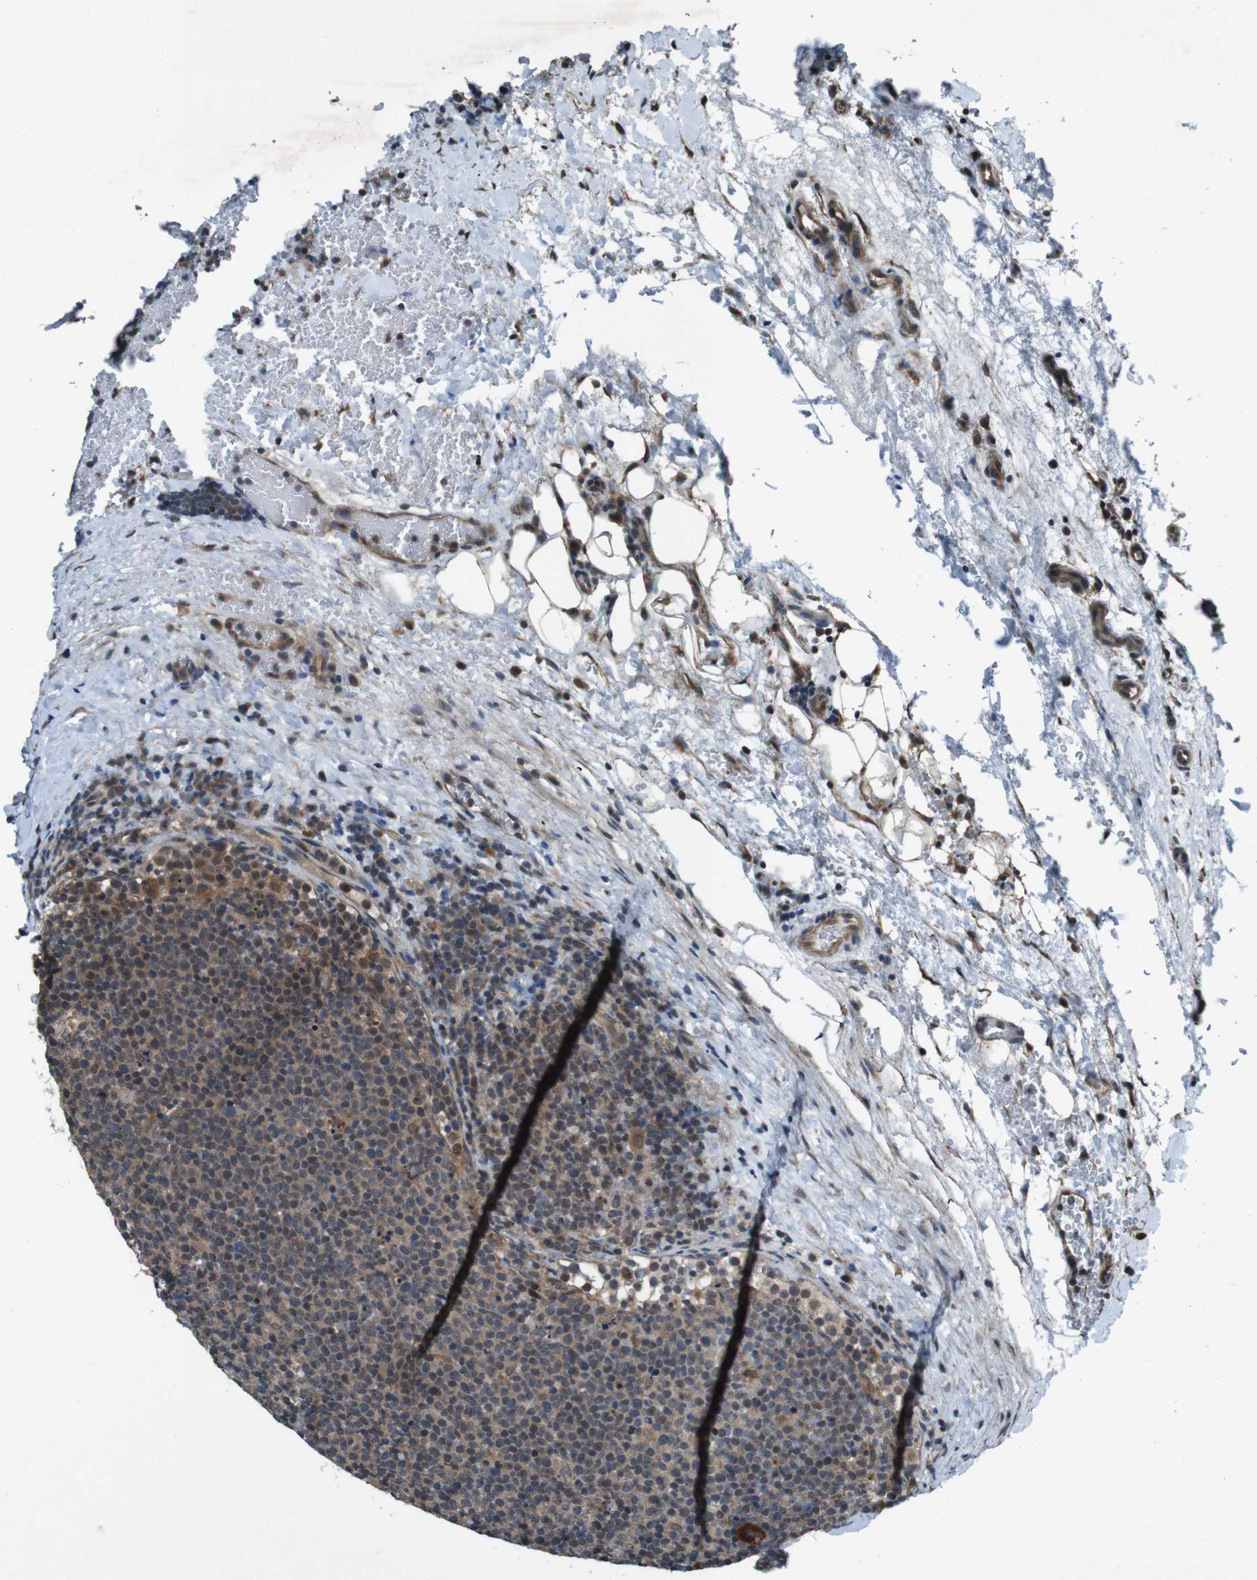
{"staining": {"intensity": "weak", "quantity": ">75%", "location": "cytoplasmic/membranous,nuclear"}, "tissue": "lymphoma", "cell_type": "Tumor cells", "image_type": "cancer", "snomed": [{"axis": "morphology", "description": "Malignant lymphoma, non-Hodgkin's type, High grade"}, {"axis": "topography", "description": "Lymph node"}], "caption": "About >75% of tumor cells in lymphoma show weak cytoplasmic/membranous and nuclear protein expression as visualized by brown immunohistochemical staining.", "gene": "SOCS1", "patient": {"sex": "male", "age": 61}}